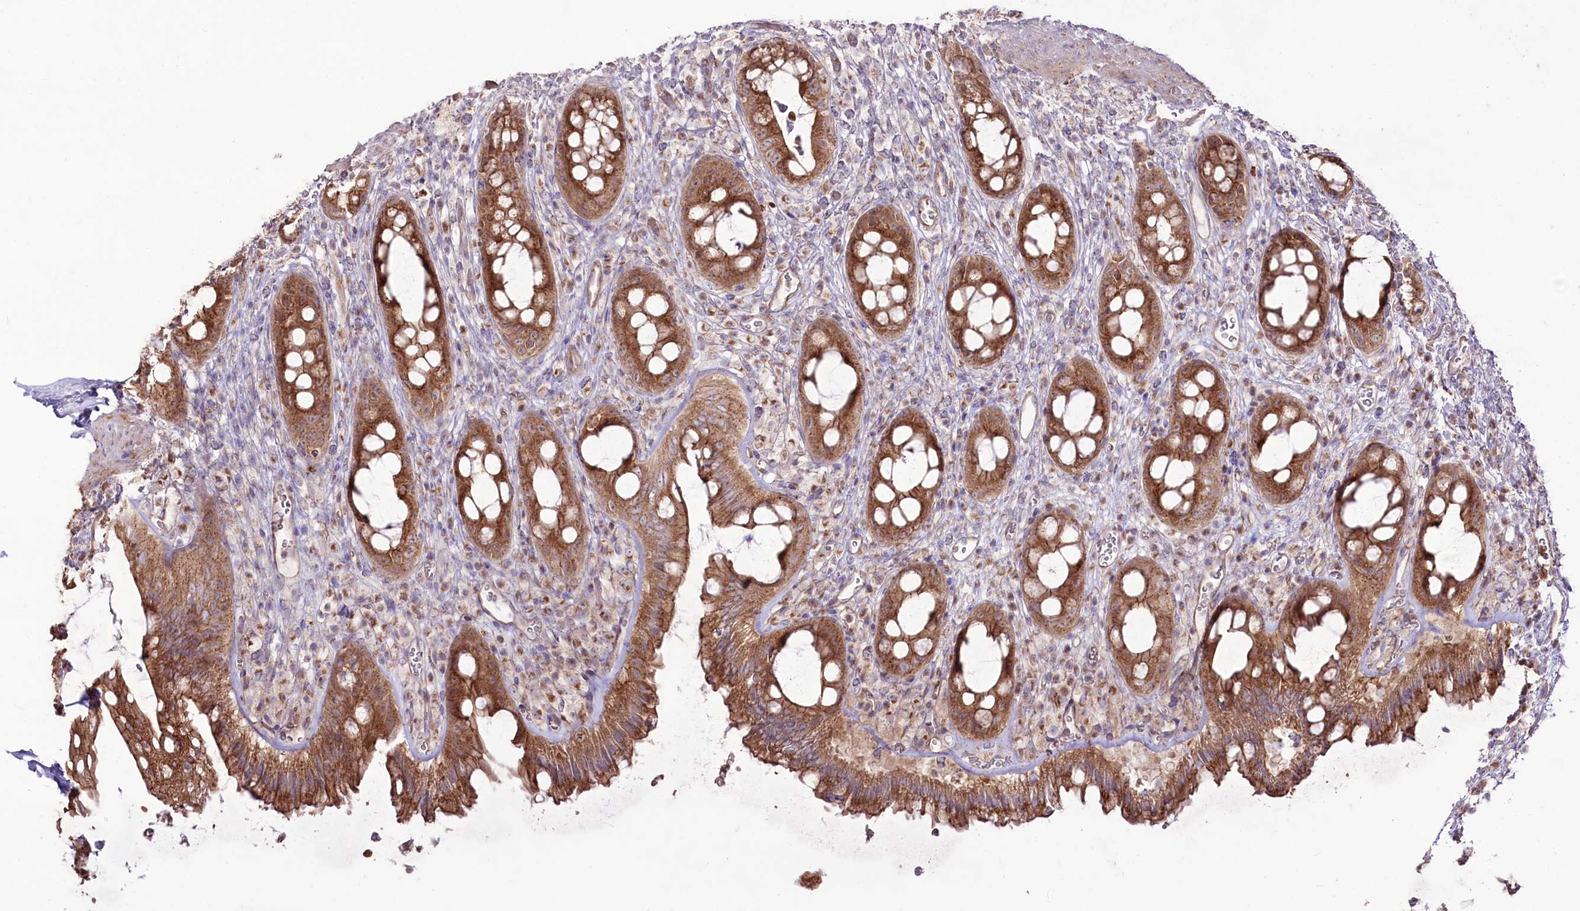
{"staining": {"intensity": "moderate", "quantity": ">75%", "location": "cytoplasmic/membranous"}, "tissue": "rectum", "cell_type": "Glandular cells", "image_type": "normal", "snomed": [{"axis": "morphology", "description": "Normal tissue, NOS"}, {"axis": "topography", "description": "Rectum"}], "caption": "Immunohistochemical staining of normal rectum shows >75% levels of moderate cytoplasmic/membranous protein expression in approximately >75% of glandular cells. (DAB IHC, brown staining for protein, blue staining for nuclei).", "gene": "REXO2", "patient": {"sex": "female", "age": 57}}